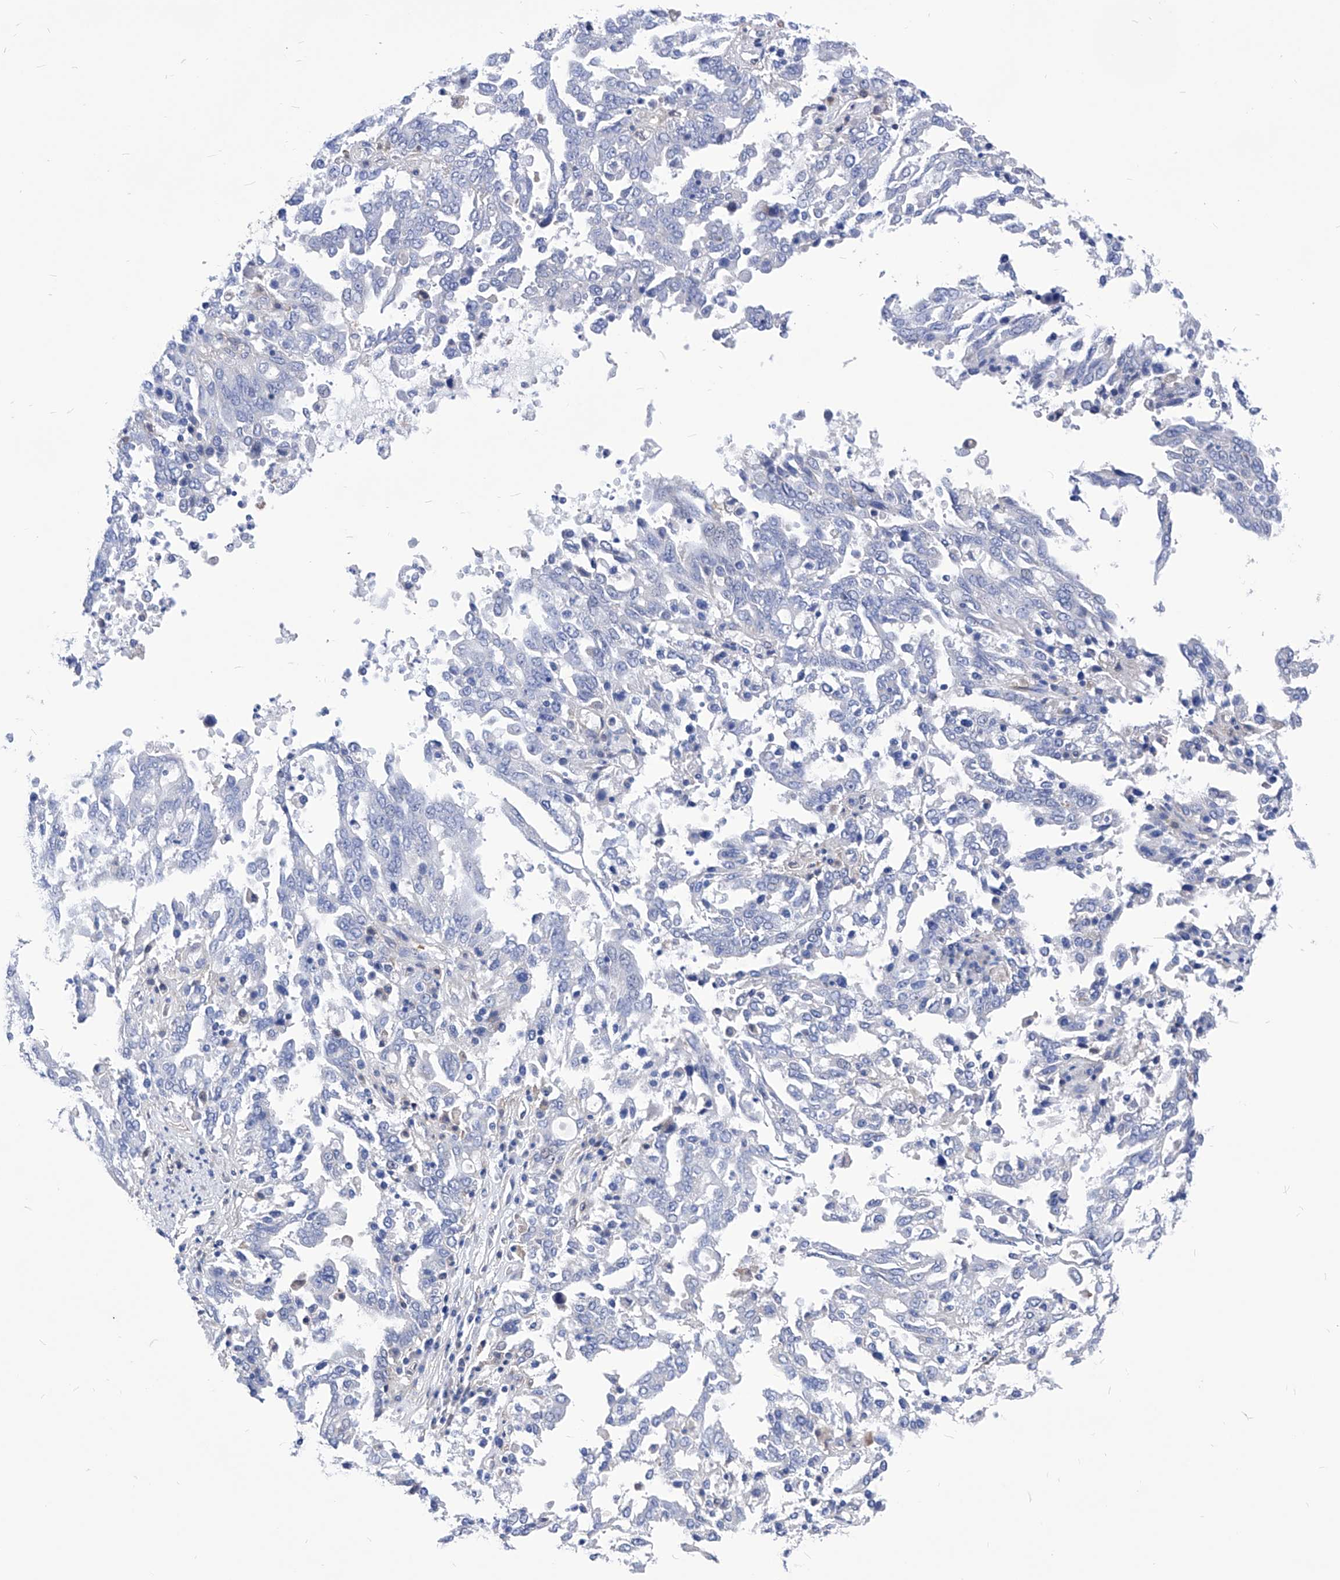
{"staining": {"intensity": "negative", "quantity": "none", "location": "none"}, "tissue": "ovarian cancer", "cell_type": "Tumor cells", "image_type": "cancer", "snomed": [{"axis": "morphology", "description": "Carcinoma, endometroid"}, {"axis": "topography", "description": "Ovary"}], "caption": "Immunohistochemistry of ovarian cancer (endometroid carcinoma) exhibits no staining in tumor cells.", "gene": "XPNPEP1", "patient": {"sex": "female", "age": 62}}